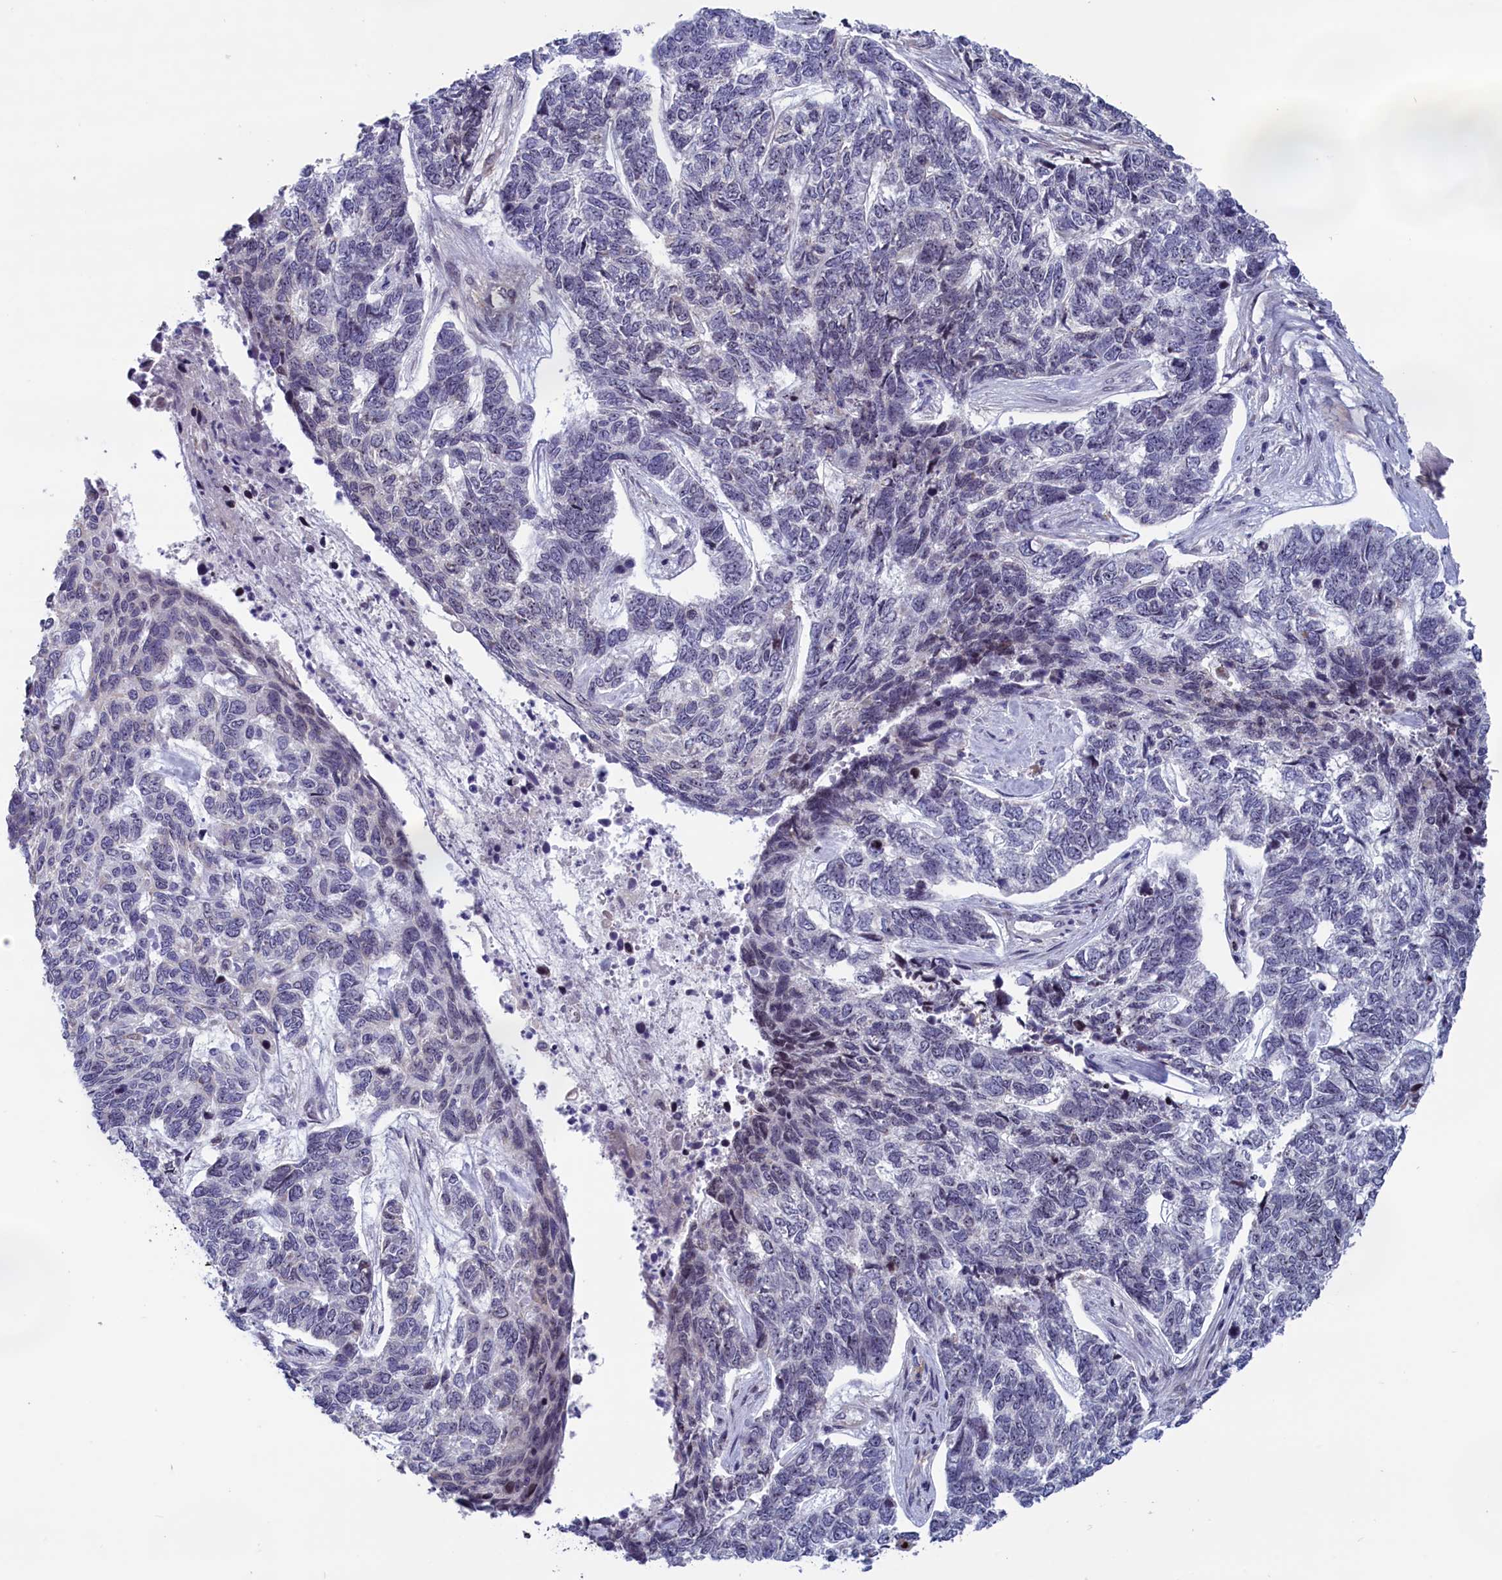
{"staining": {"intensity": "negative", "quantity": "none", "location": "none"}, "tissue": "skin cancer", "cell_type": "Tumor cells", "image_type": "cancer", "snomed": [{"axis": "morphology", "description": "Basal cell carcinoma"}, {"axis": "topography", "description": "Skin"}], "caption": "Skin cancer was stained to show a protein in brown. There is no significant expression in tumor cells.", "gene": "PPAN", "patient": {"sex": "female", "age": 65}}